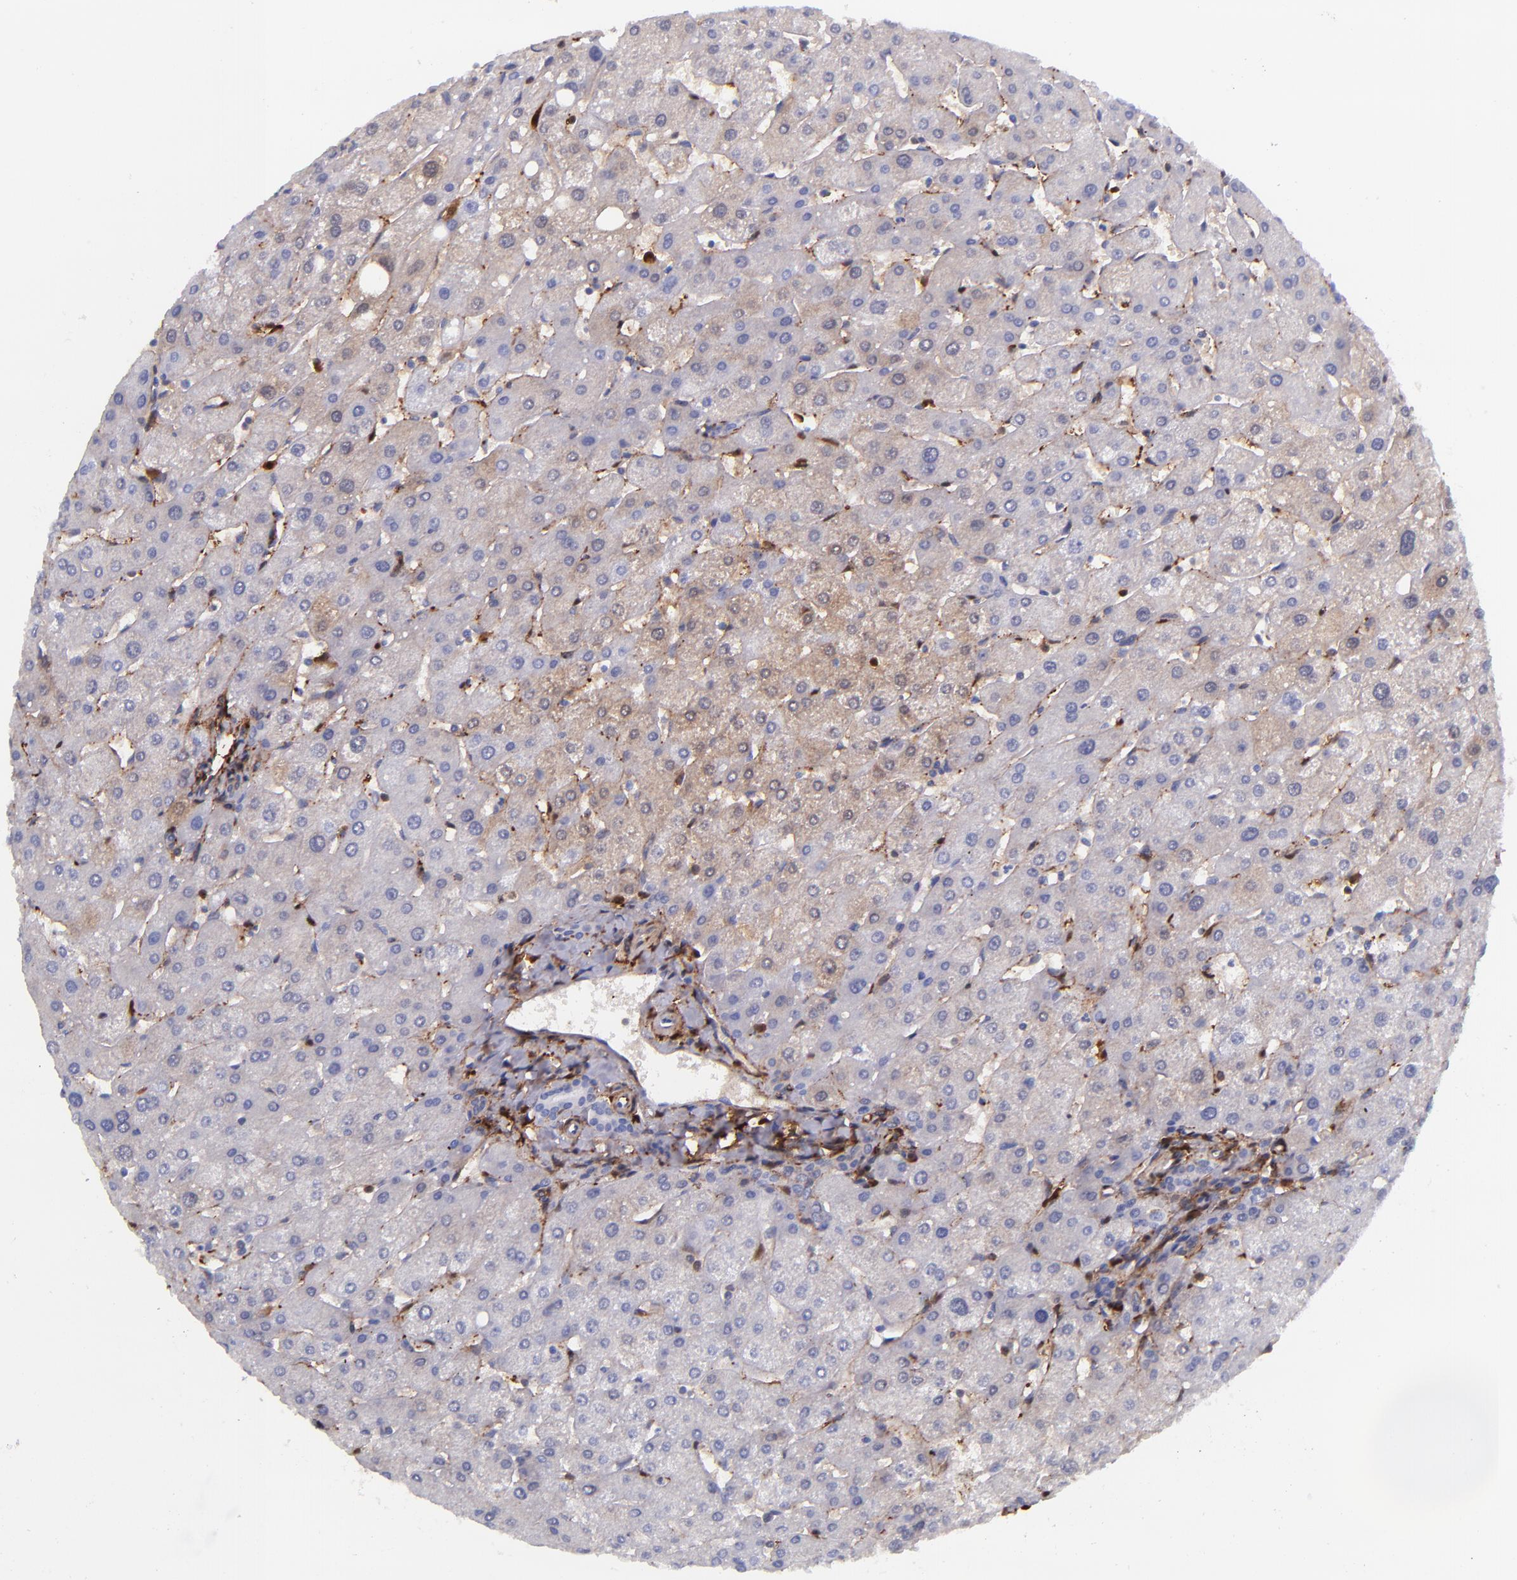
{"staining": {"intensity": "negative", "quantity": "none", "location": "none"}, "tissue": "liver", "cell_type": "Cholangiocytes", "image_type": "normal", "snomed": [{"axis": "morphology", "description": "Normal tissue, NOS"}, {"axis": "topography", "description": "Liver"}], "caption": "Photomicrograph shows no protein staining in cholangiocytes of benign liver.", "gene": "LGALS1", "patient": {"sex": "male", "age": 67}}